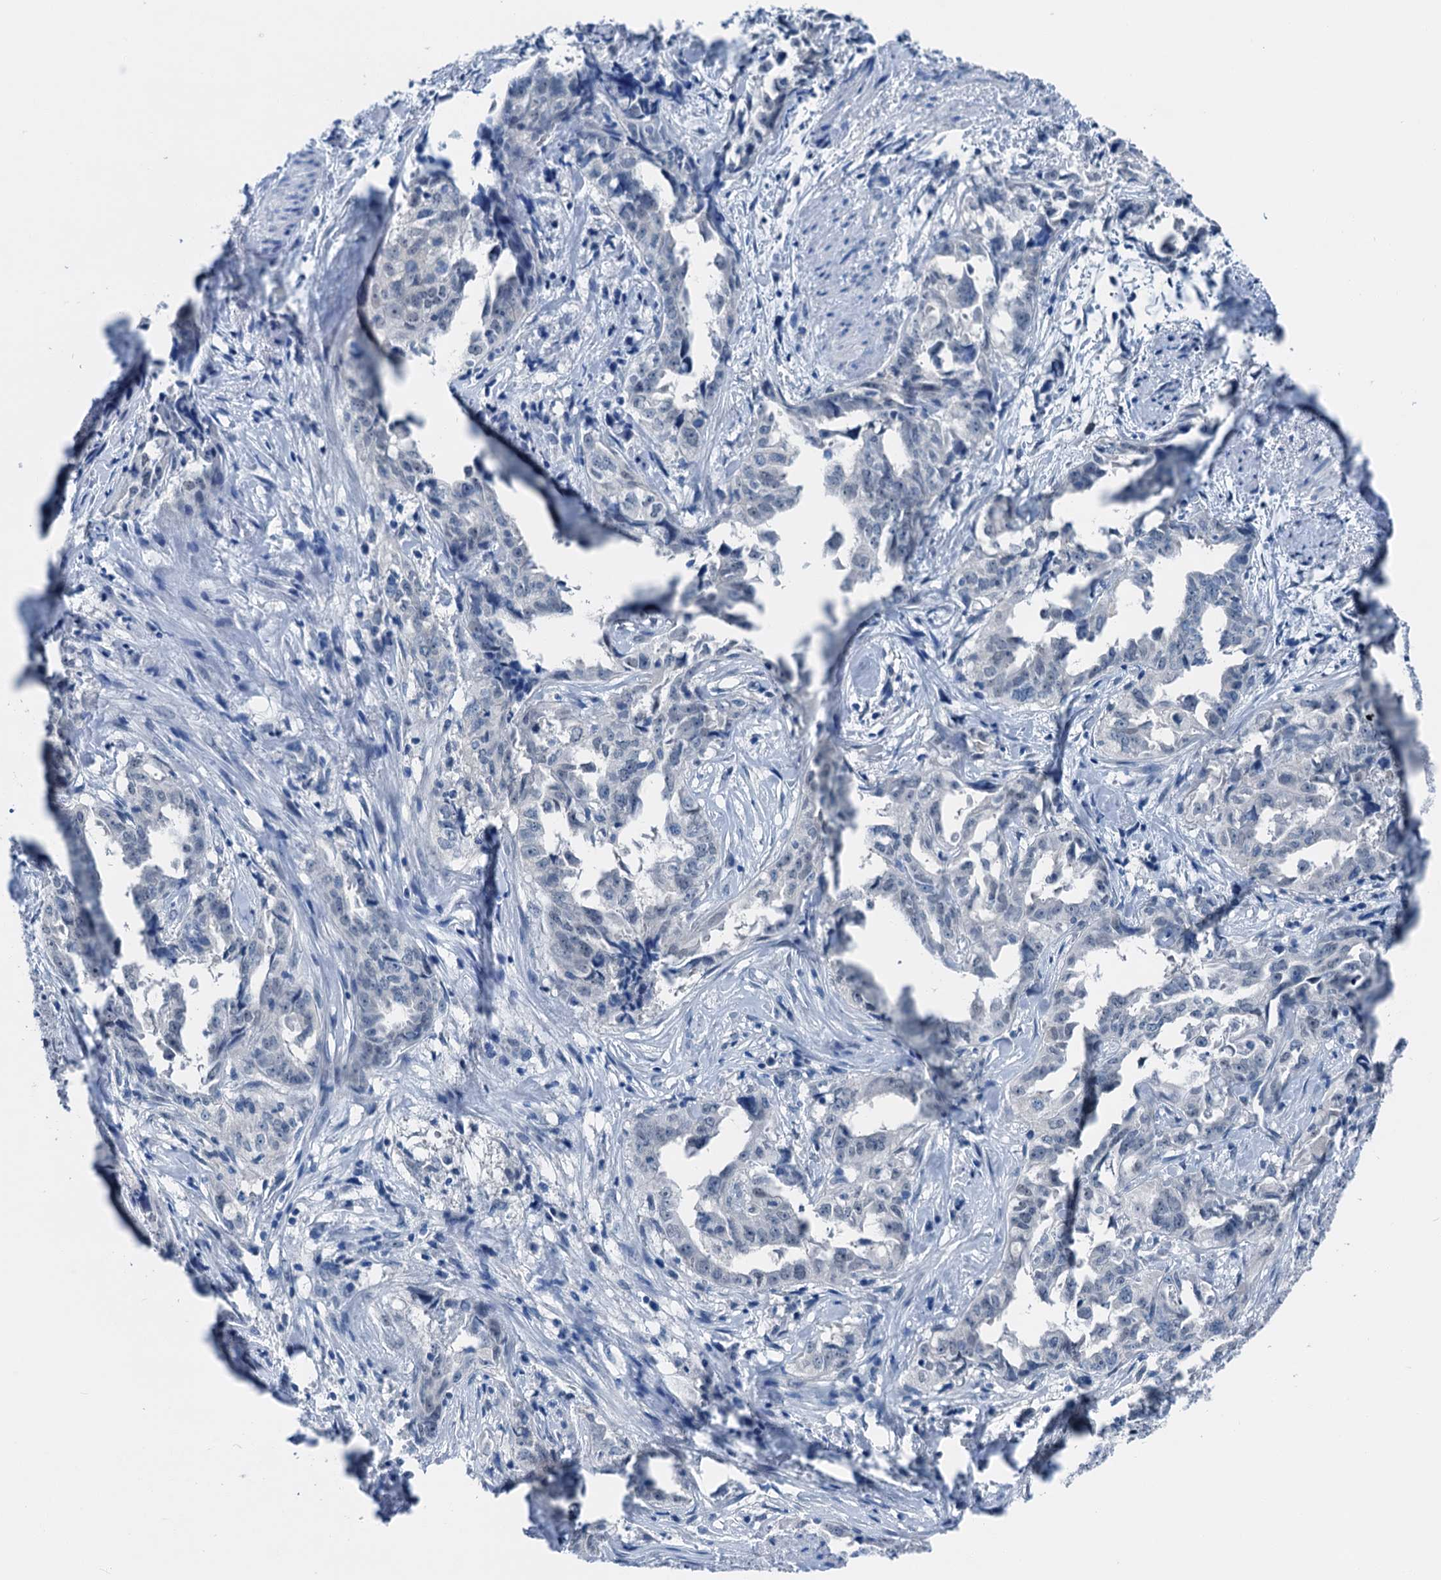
{"staining": {"intensity": "negative", "quantity": "none", "location": "none"}, "tissue": "endometrial cancer", "cell_type": "Tumor cells", "image_type": "cancer", "snomed": [{"axis": "morphology", "description": "Adenocarcinoma, NOS"}, {"axis": "topography", "description": "Endometrium"}], "caption": "A high-resolution micrograph shows IHC staining of endometrial adenocarcinoma, which reveals no significant expression in tumor cells. The staining is performed using DAB (3,3'-diaminobenzidine) brown chromogen with nuclei counter-stained in using hematoxylin.", "gene": "CBLN3", "patient": {"sex": "female", "age": 65}}